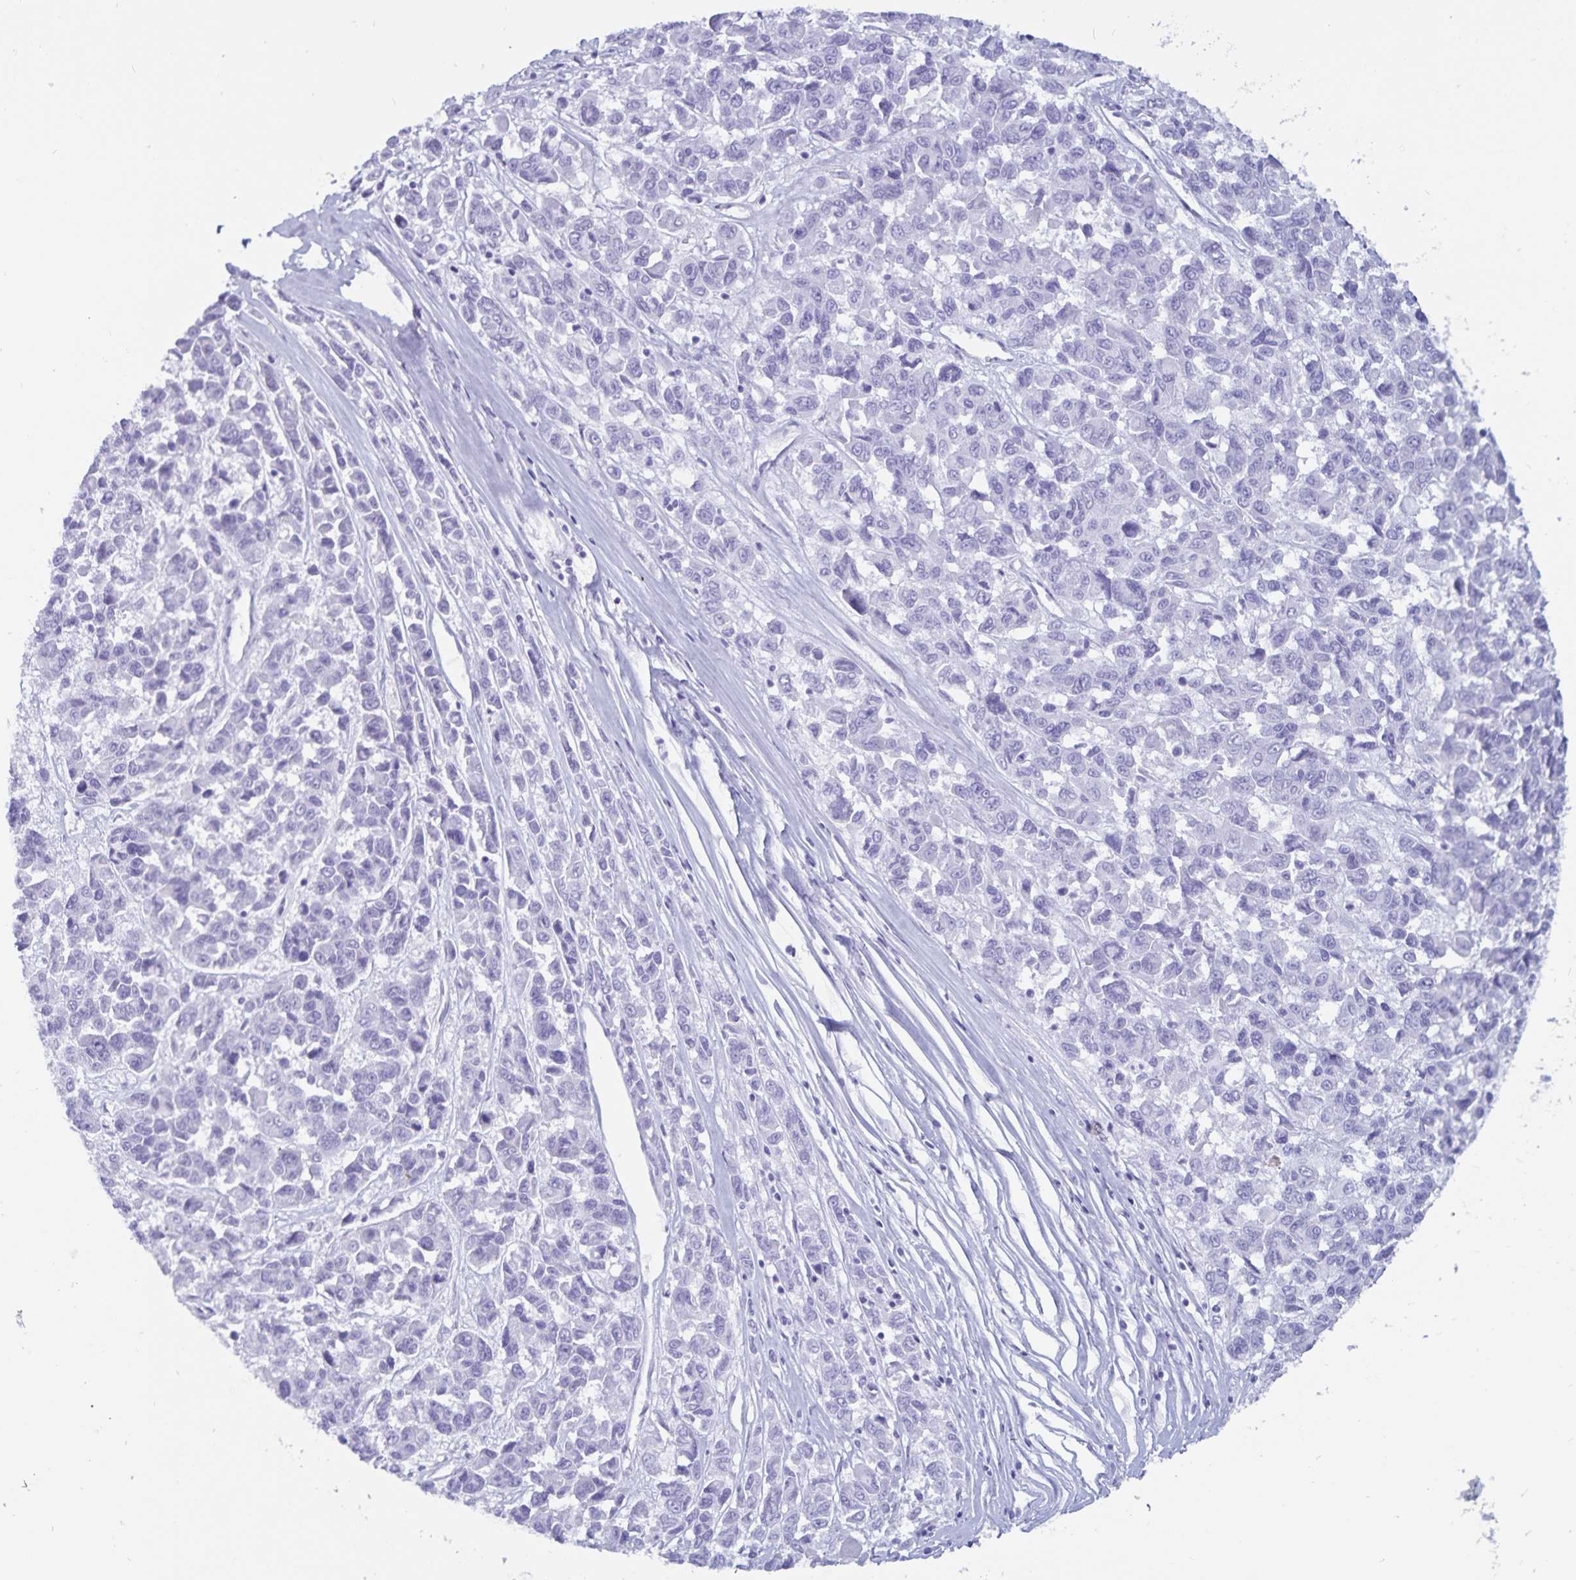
{"staining": {"intensity": "negative", "quantity": "none", "location": "none"}, "tissue": "melanoma", "cell_type": "Tumor cells", "image_type": "cancer", "snomed": [{"axis": "morphology", "description": "Malignant melanoma, NOS"}, {"axis": "topography", "description": "Skin"}], "caption": "A high-resolution histopathology image shows IHC staining of malignant melanoma, which exhibits no significant expression in tumor cells. (DAB immunohistochemistry, high magnification).", "gene": "GPR137", "patient": {"sex": "female", "age": 66}}